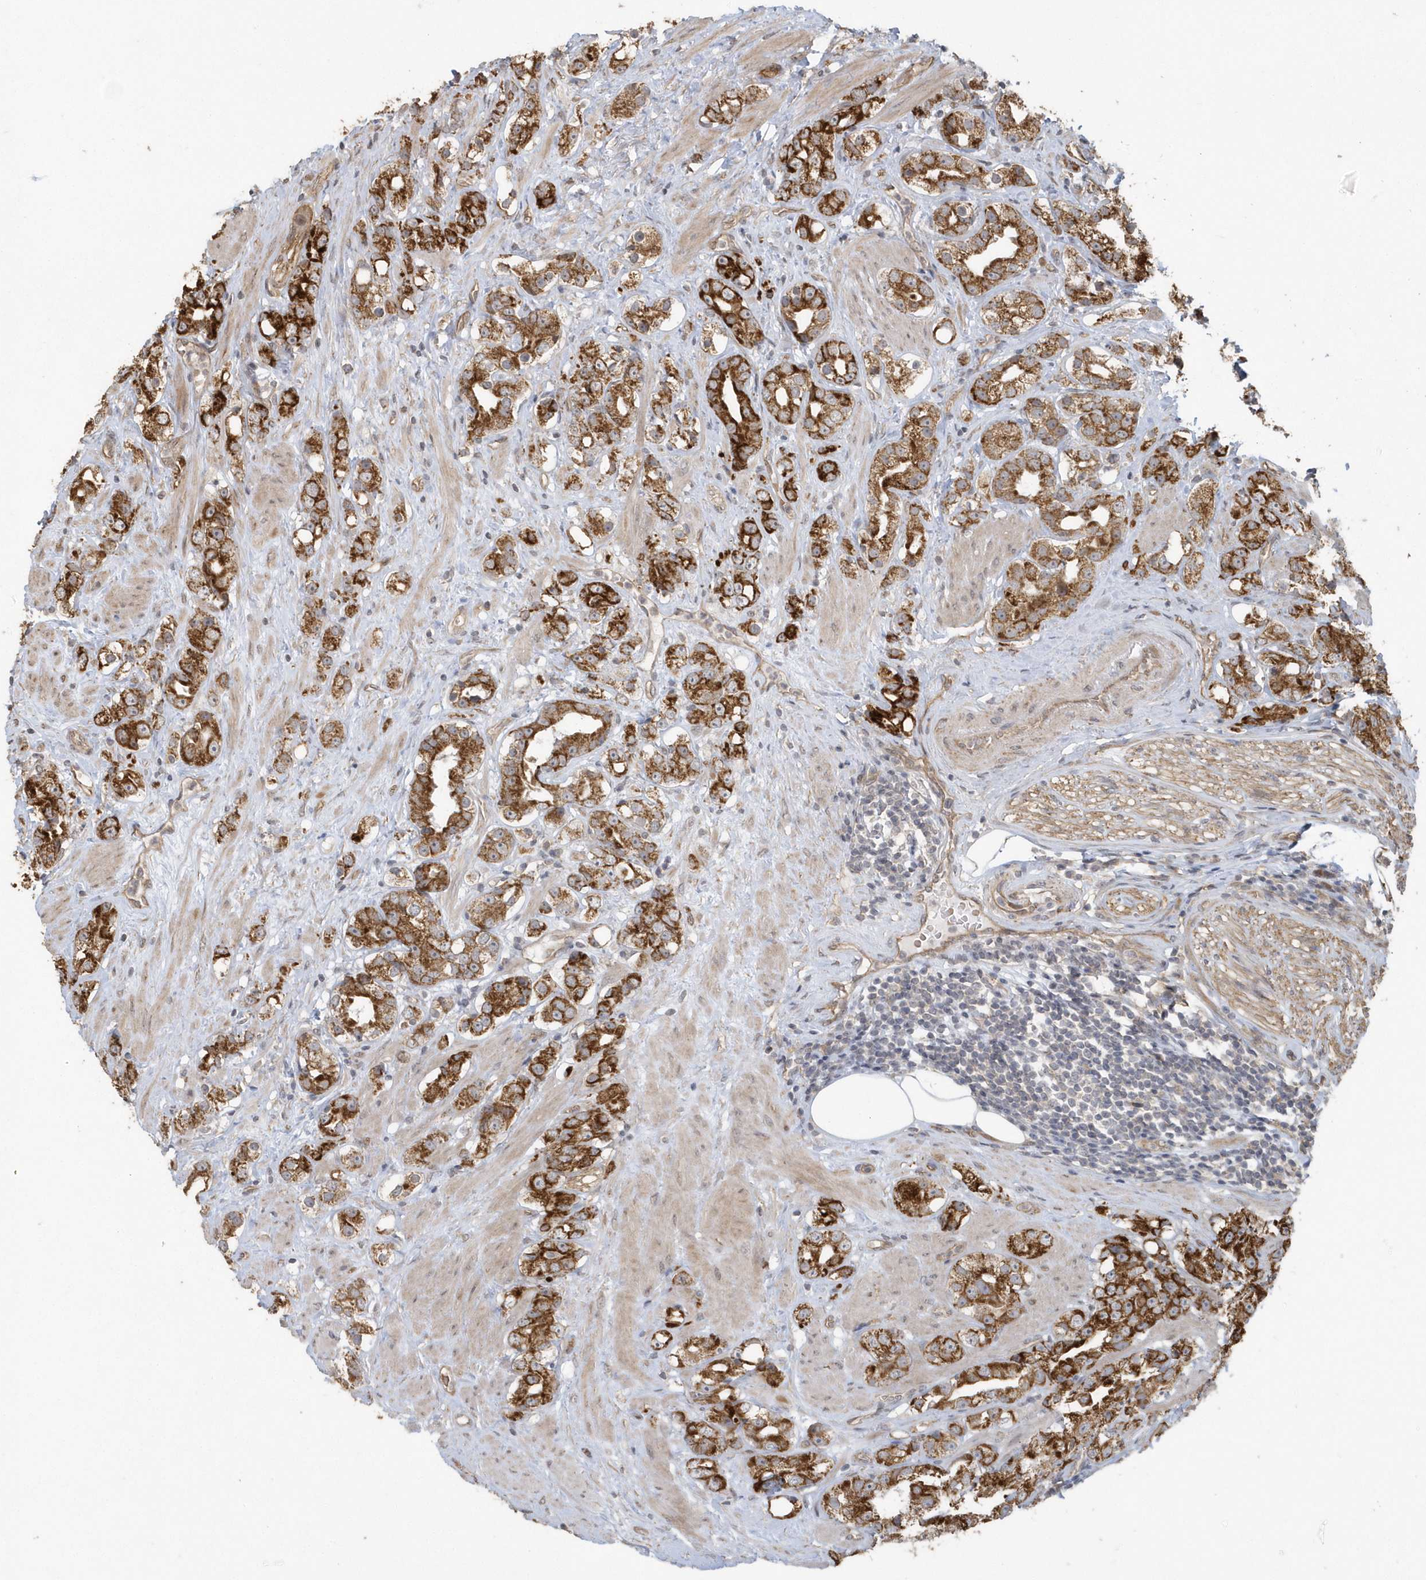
{"staining": {"intensity": "strong", "quantity": ">75%", "location": "cytoplasmic/membranous"}, "tissue": "prostate cancer", "cell_type": "Tumor cells", "image_type": "cancer", "snomed": [{"axis": "morphology", "description": "Adenocarcinoma, NOS"}, {"axis": "topography", "description": "Prostate"}], "caption": "This image reveals immunohistochemistry (IHC) staining of human prostate cancer (adenocarcinoma), with high strong cytoplasmic/membranous staining in about >75% of tumor cells.", "gene": "HERPUD1", "patient": {"sex": "male", "age": 79}}